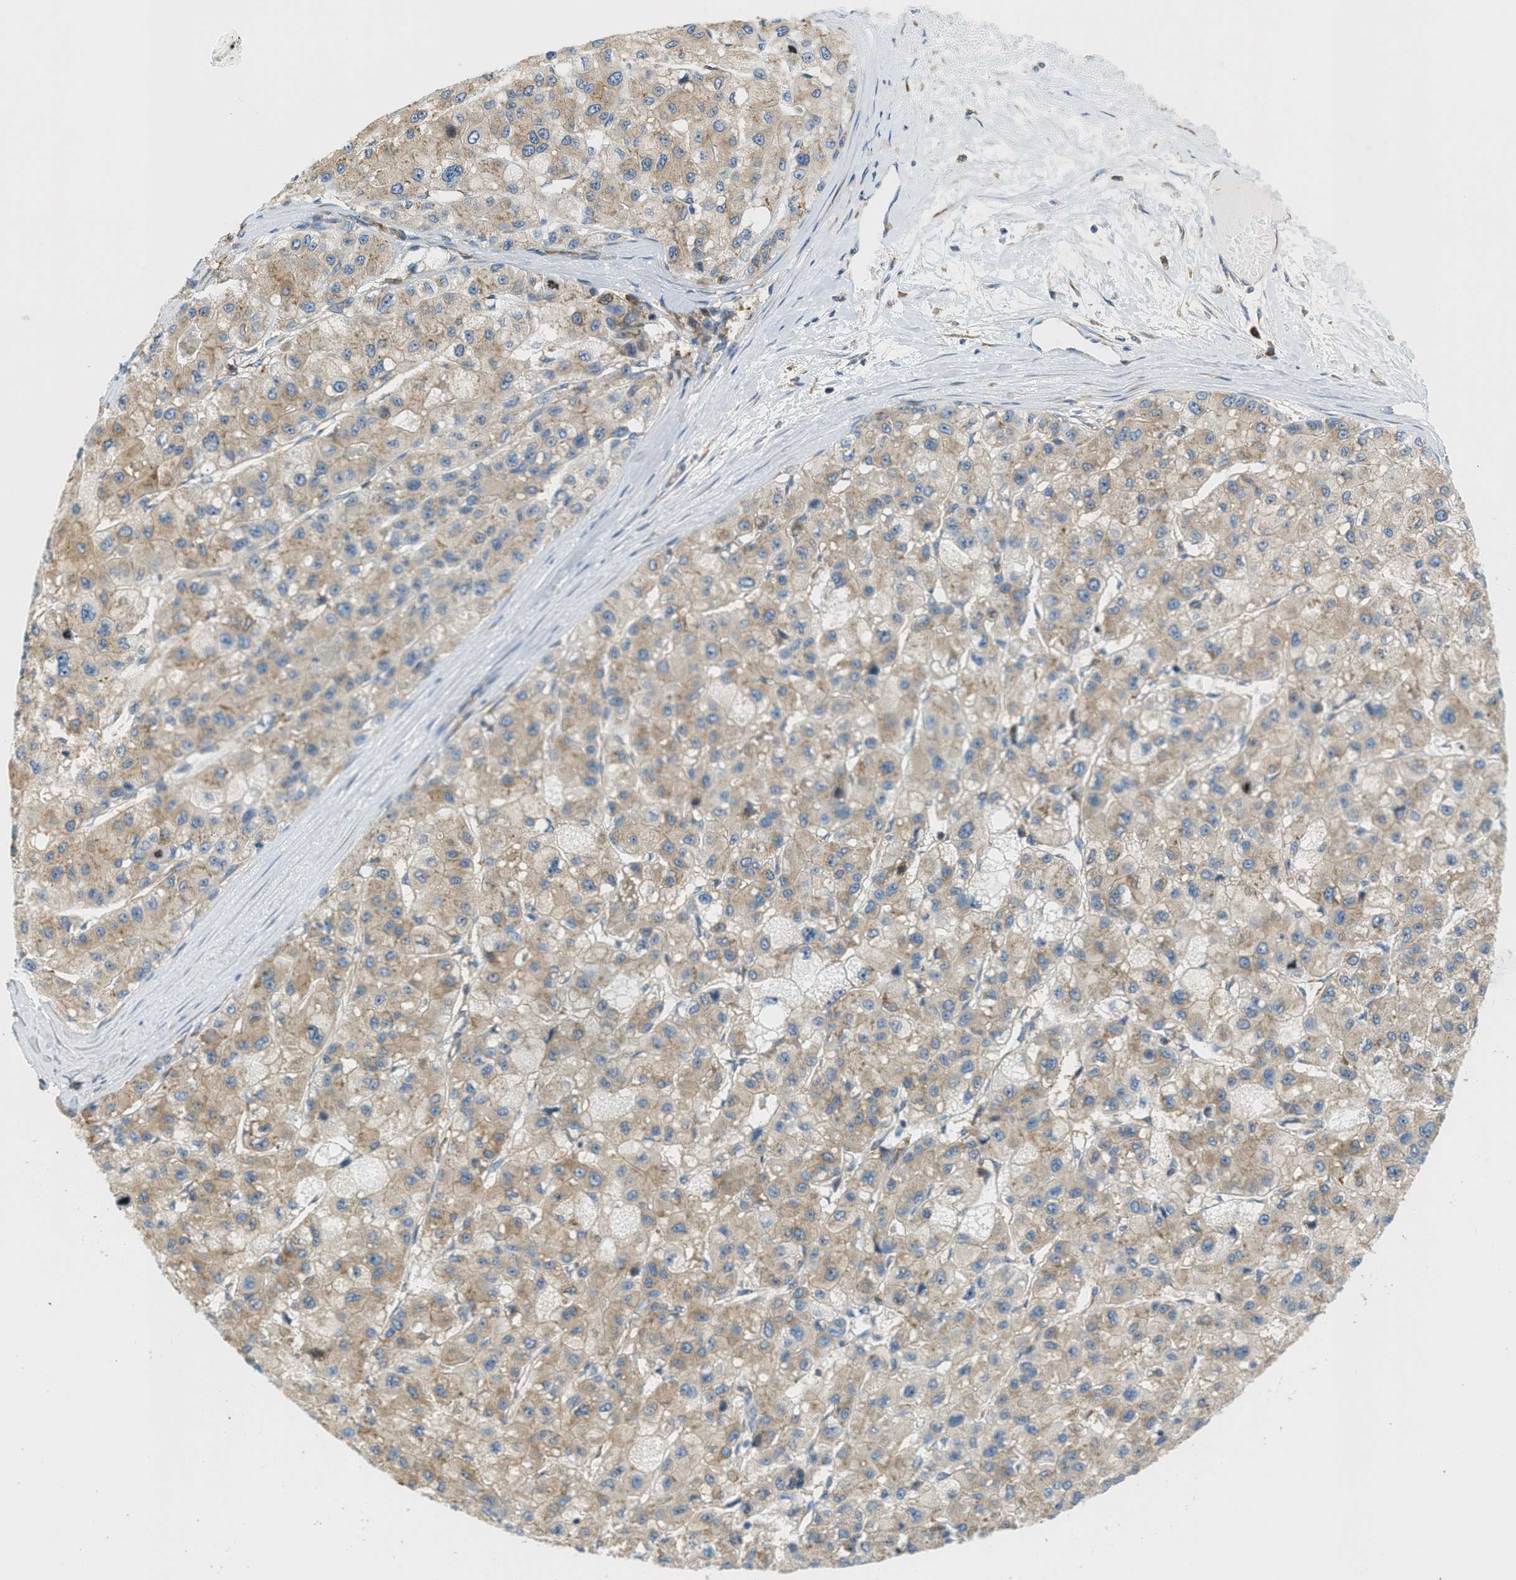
{"staining": {"intensity": "weak", "quantity": ">75%", "location": "cytoplasmic/membranous"}, "tissue": "liver cancer", "cell_type": "Tumor cells", "image_type": "cancer", "snomed": [{"axis": "morphology", "description": "Carcinoma, Hepatocellular, NOS"}, {"axis": "topography", "description": "Liver"}], "caption": "Immunohistochemical staining of liver hepatocellular carcinoma shows low levels of weak cytoplasmic/membranous protein staining in about >75% of tumor cells.", "gene": "ABCF1", "patient": {"sex": "male", "age": 80}}